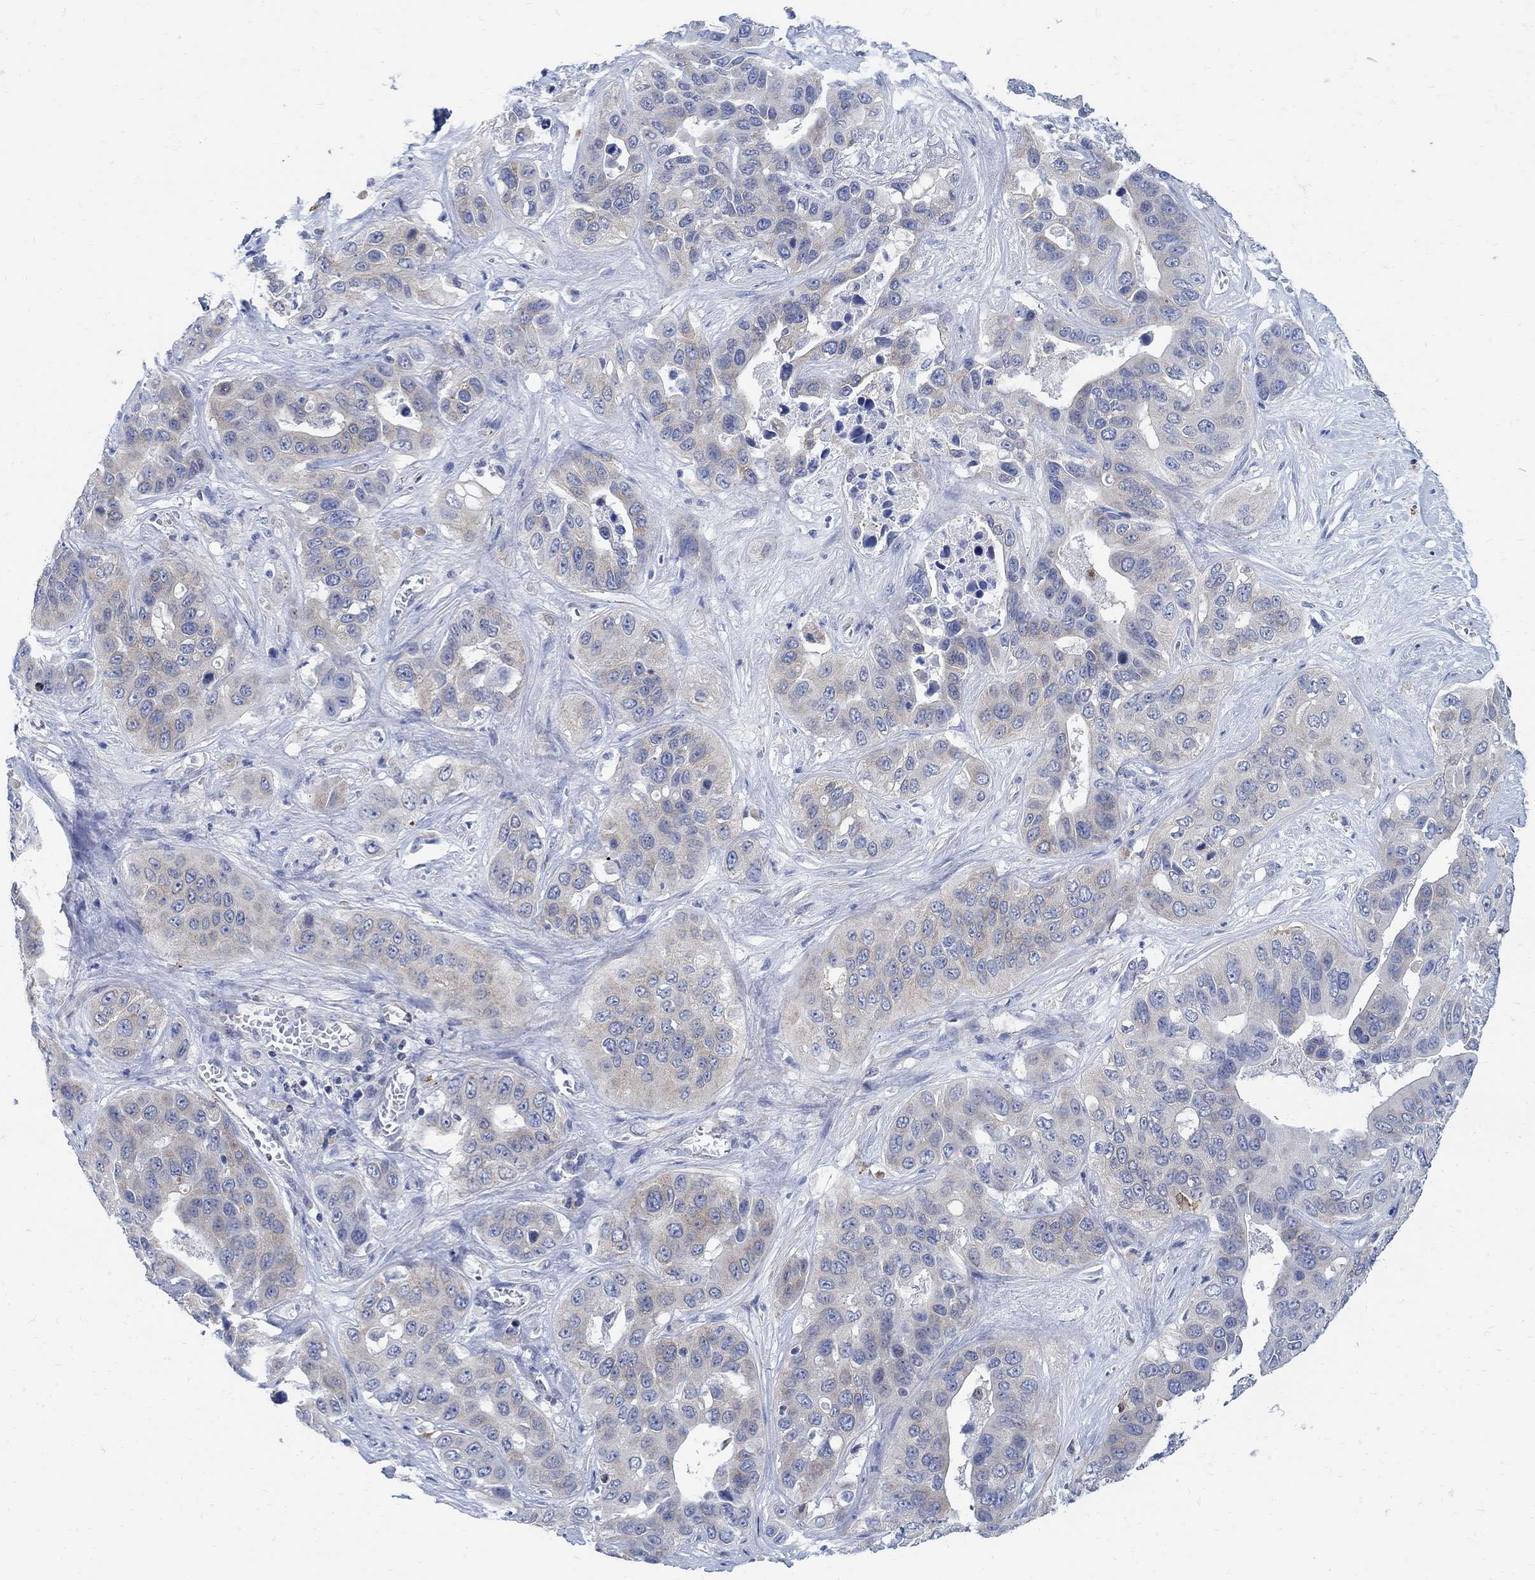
{"staining": {"intensity": "weak", "quantity": "25%-75%", "location": "cytoplasmic/membranous"}, "tissue": "liver cancer", "cell_type": "Tumor cells", "image_type": "cancer", "snomed": [{"axis": "morphology", "description": "Cholangiocarcinoma"}, {"axis": "topography", "description": "Liver"}], "caption": "Liver cancer (cholangiocarcinoma) stained with a brown dye displays weak cytoplasmic/membranous positive expression in about 25%-75% of tumor cells.", "gene": "PHF21B", "patient": {"sex": "female", "age": 52}}